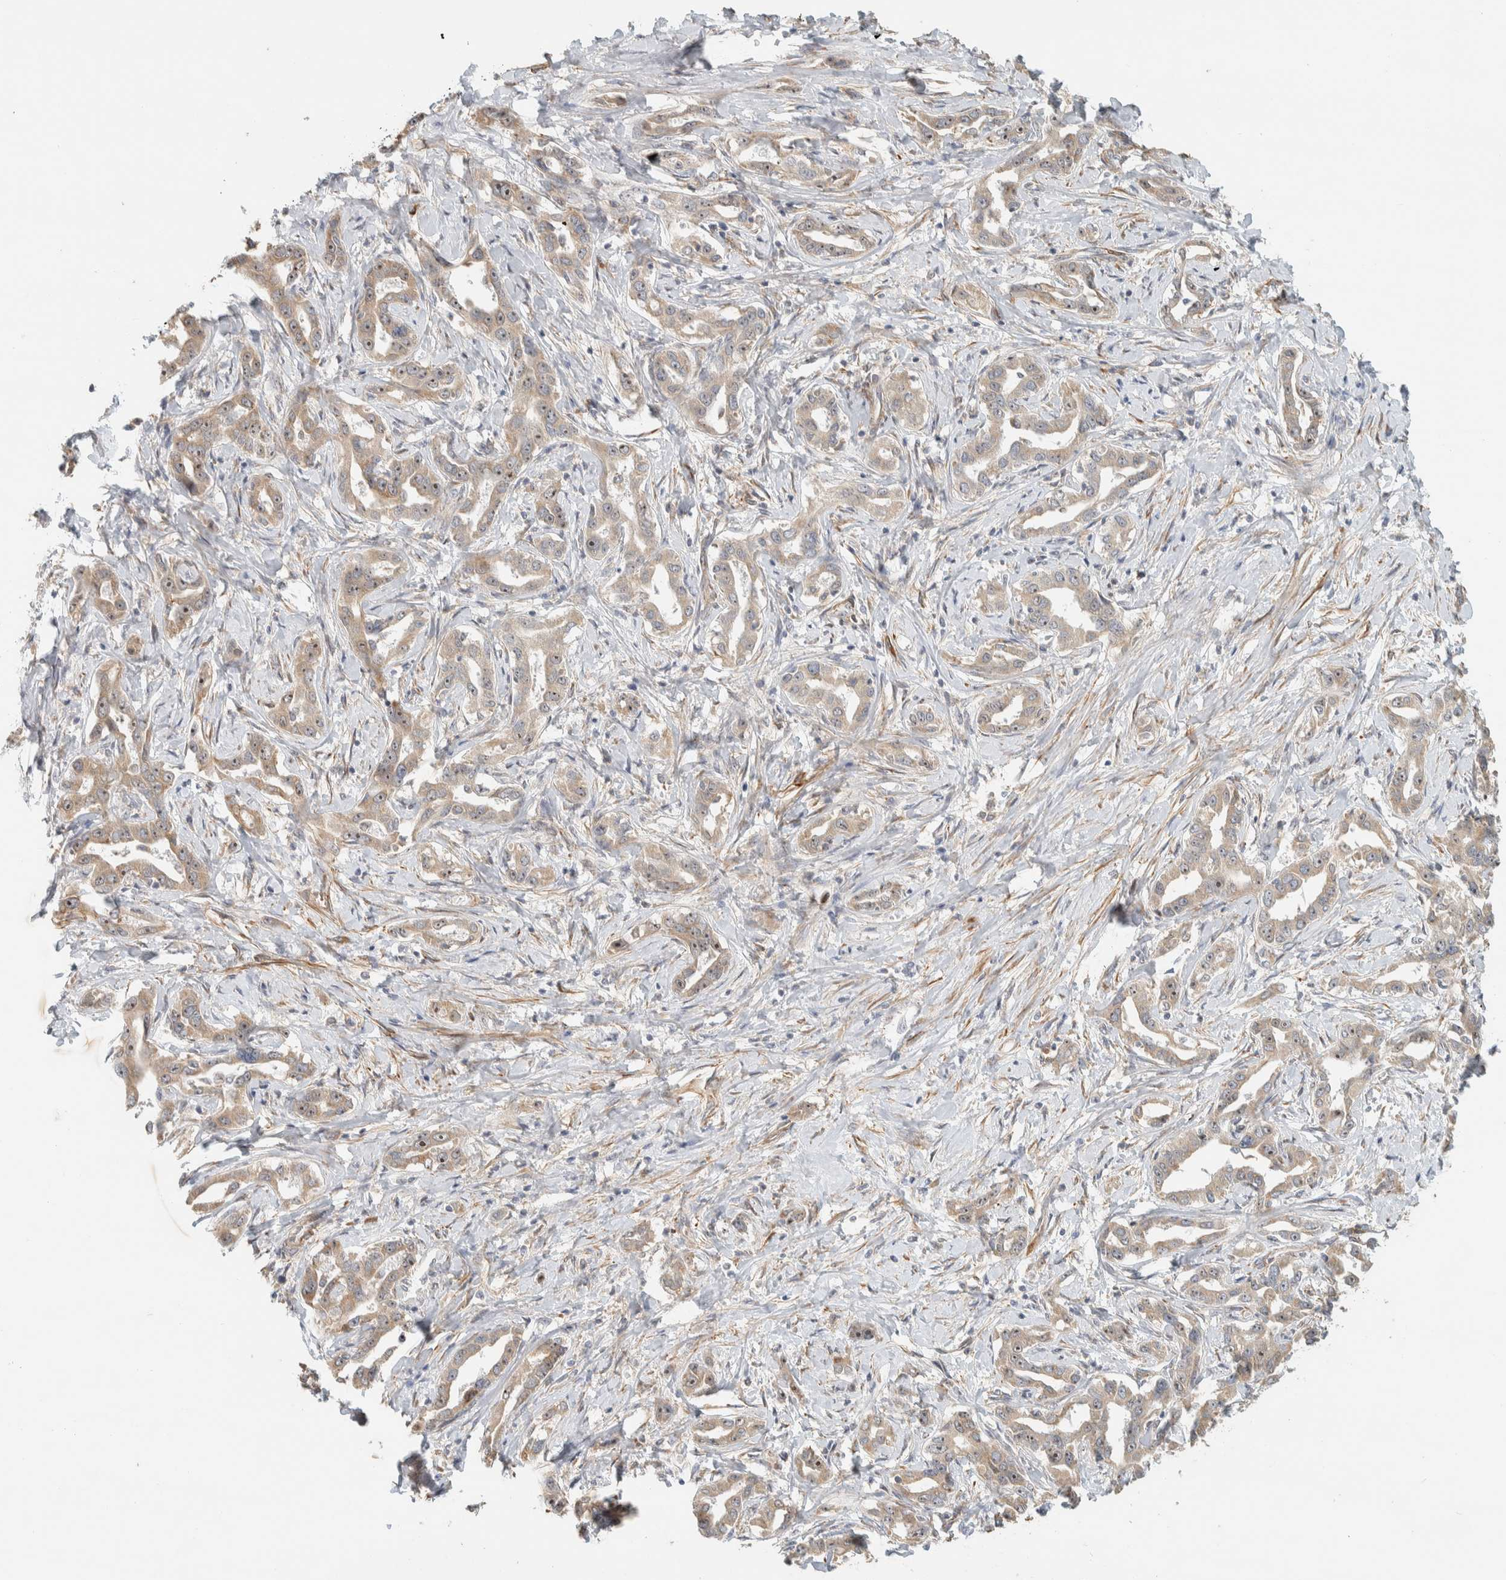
{"staining": {"intensity": "weak", "quantity": ">75%", "location": "cytoplasmic/membranous"}, "tissue": "liver cancer", "cell_type": "Tumor cells", "image_type": "cancer", "snomed": [{"axis": "morphology", "description": "Cholangiocarcinoma"}, {"axis": "topography", "description": "Liver"}], "caption": "This histopathology image shows IHC staining of human liver cholangiocarcinoma, with low weak cytoplasmic/membranous expression in approximately >75% of tumor cells.", "gene": "KLHL40", "patient": {"sex": "male", "age": 59}}